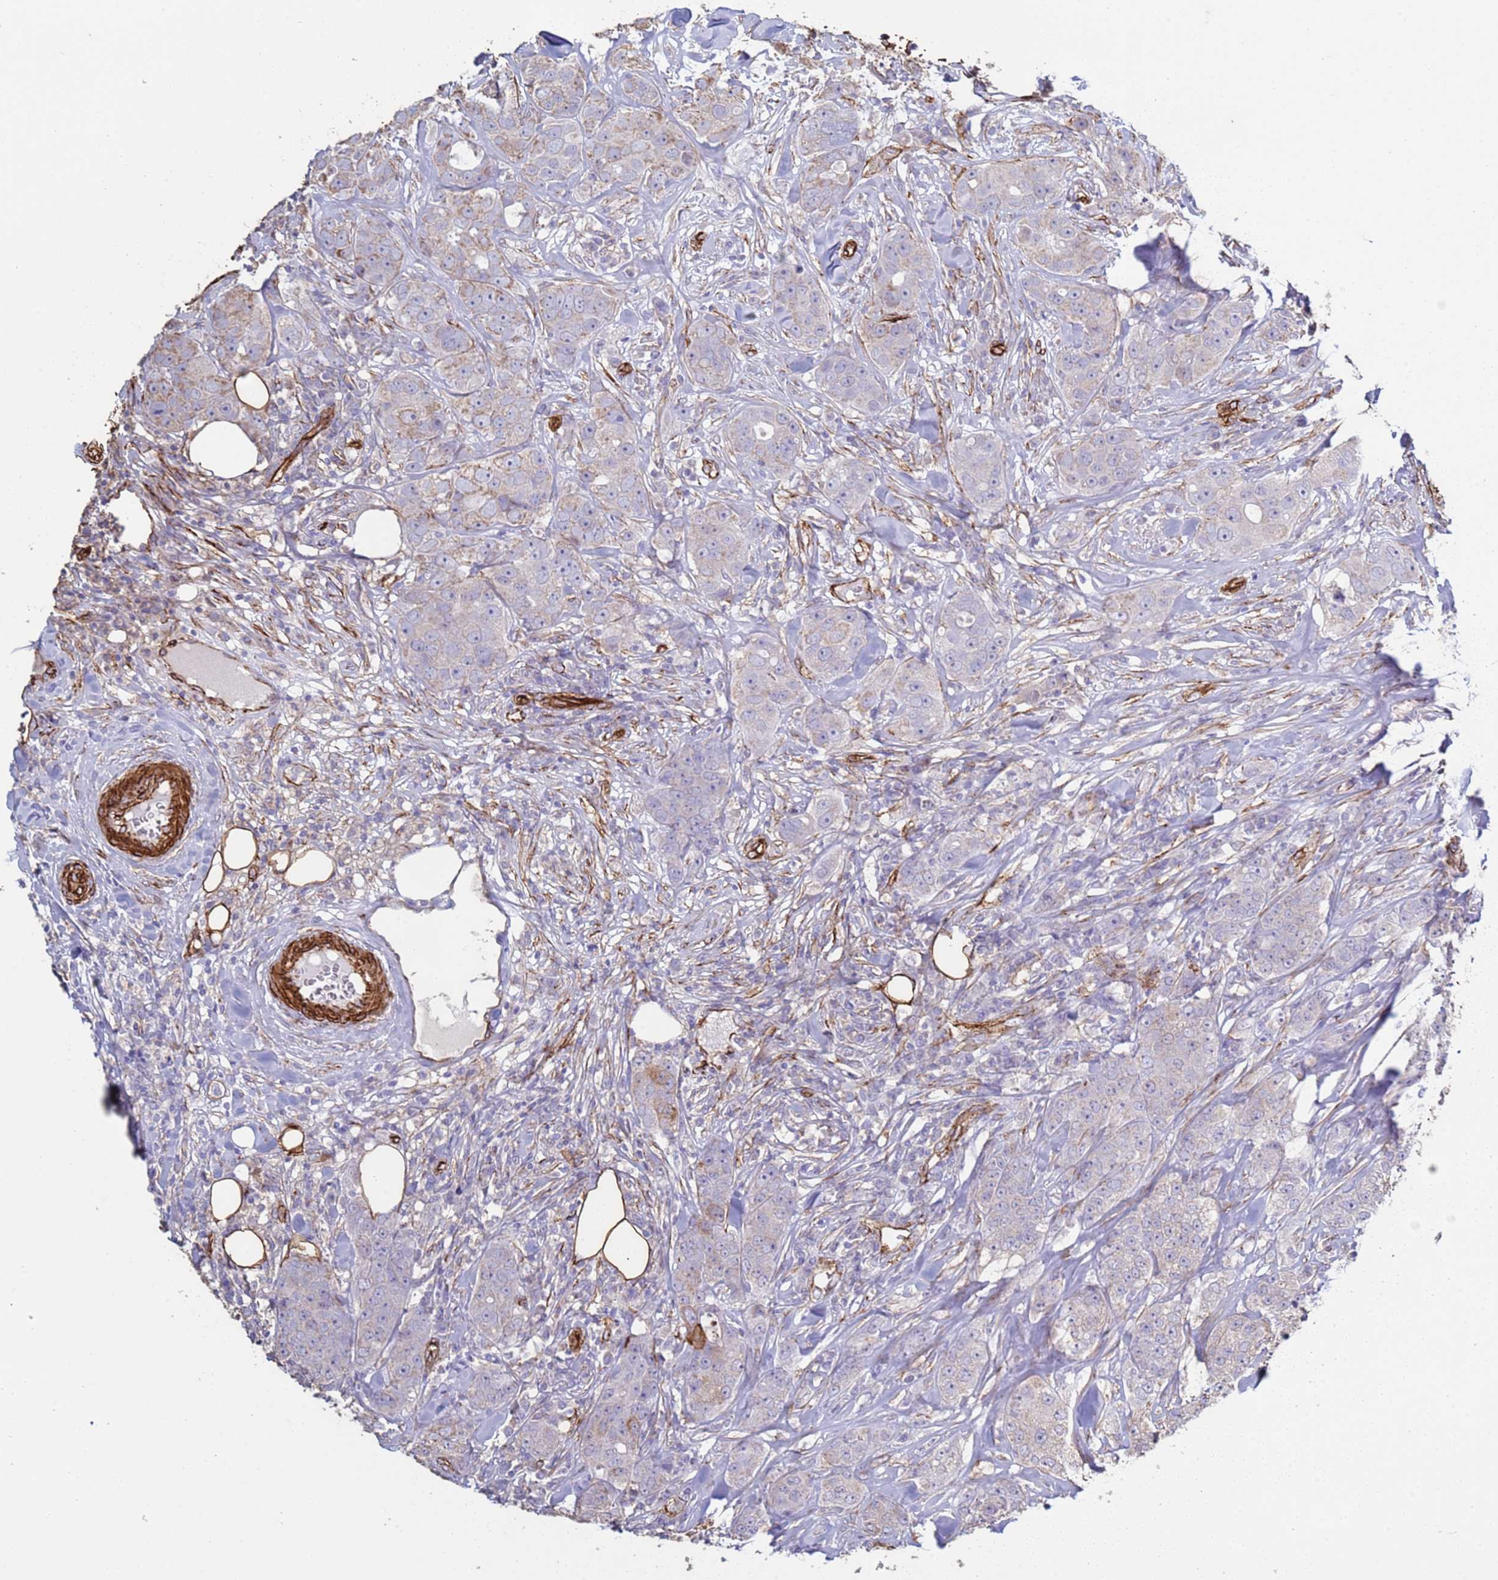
{"staining": {"intensity": "weak", "quantity": "<25%", "location": "cytoplasmic/membranous"}, "tissue": "breast cancer", "cell_type": "Tumor cells", "image_type": "cancer", "snomed": [{"axis": "morphology", "description": "Duct carcinoma"}, {"axis": "topography", "description": "Breast"}], "caption": "The histopathology image displays no staining of tumor cells in intraductal carcinoma (breast). Nuclei are stained in blue.", "gene": "GASK1A", "patient": {"sex": "female", "age": 43}}